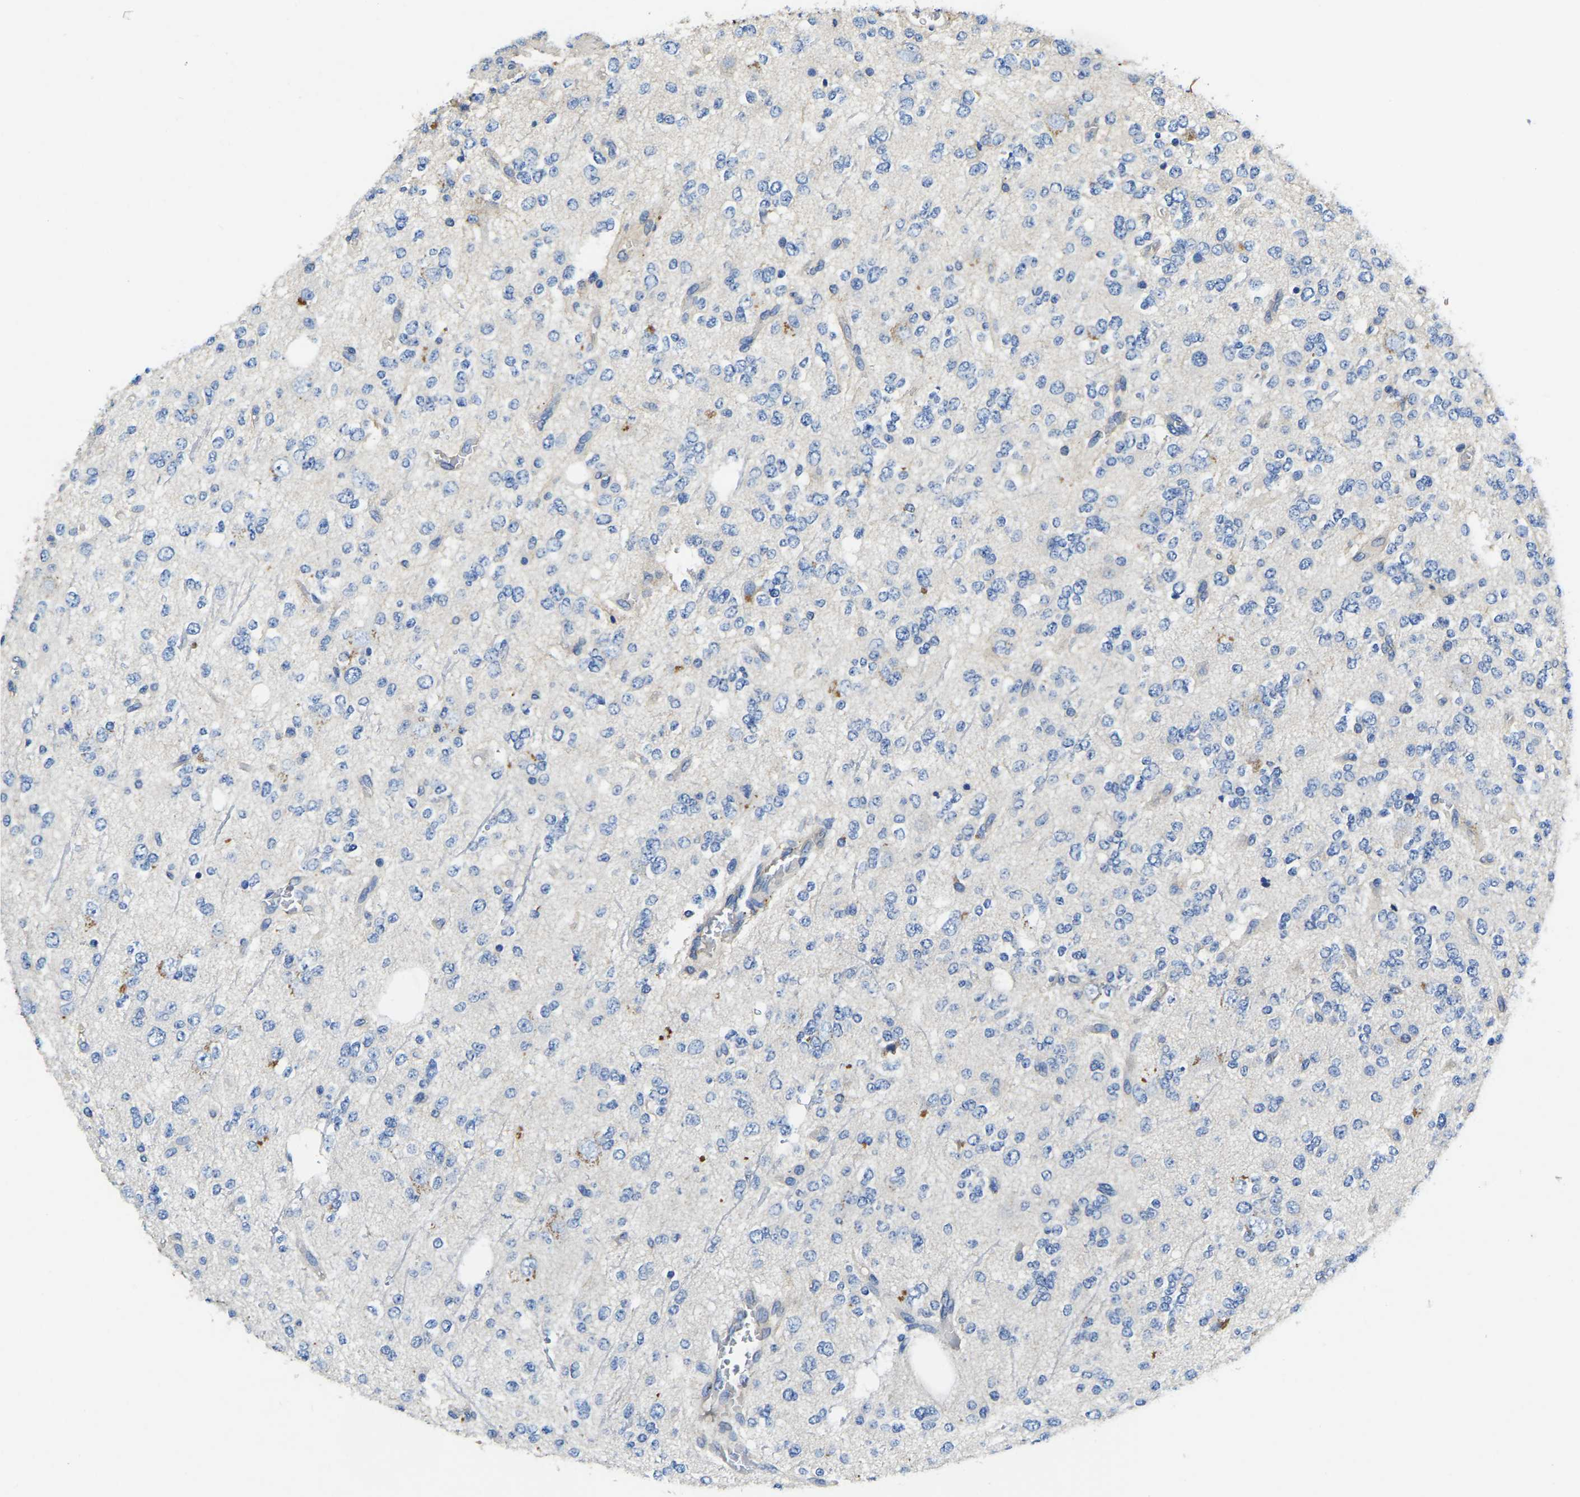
{"staining": {"intensity": "negative", "quantity": "none", "location": "none"}, "tissue": "glioma", "cell_type": "Tumor cells", "image_type": "cancer", "snomed": [{"axis": "morphology", "description": "Glioma, malignant, Low grade"}, {"axis": "topography", "description": "Brain"}], "caption": "Immunohistochemical staining of human glioma reveals no significant staining in tumor cells.", "gene": "STAT2", "patient": {"sex": "male", "age": 38}}